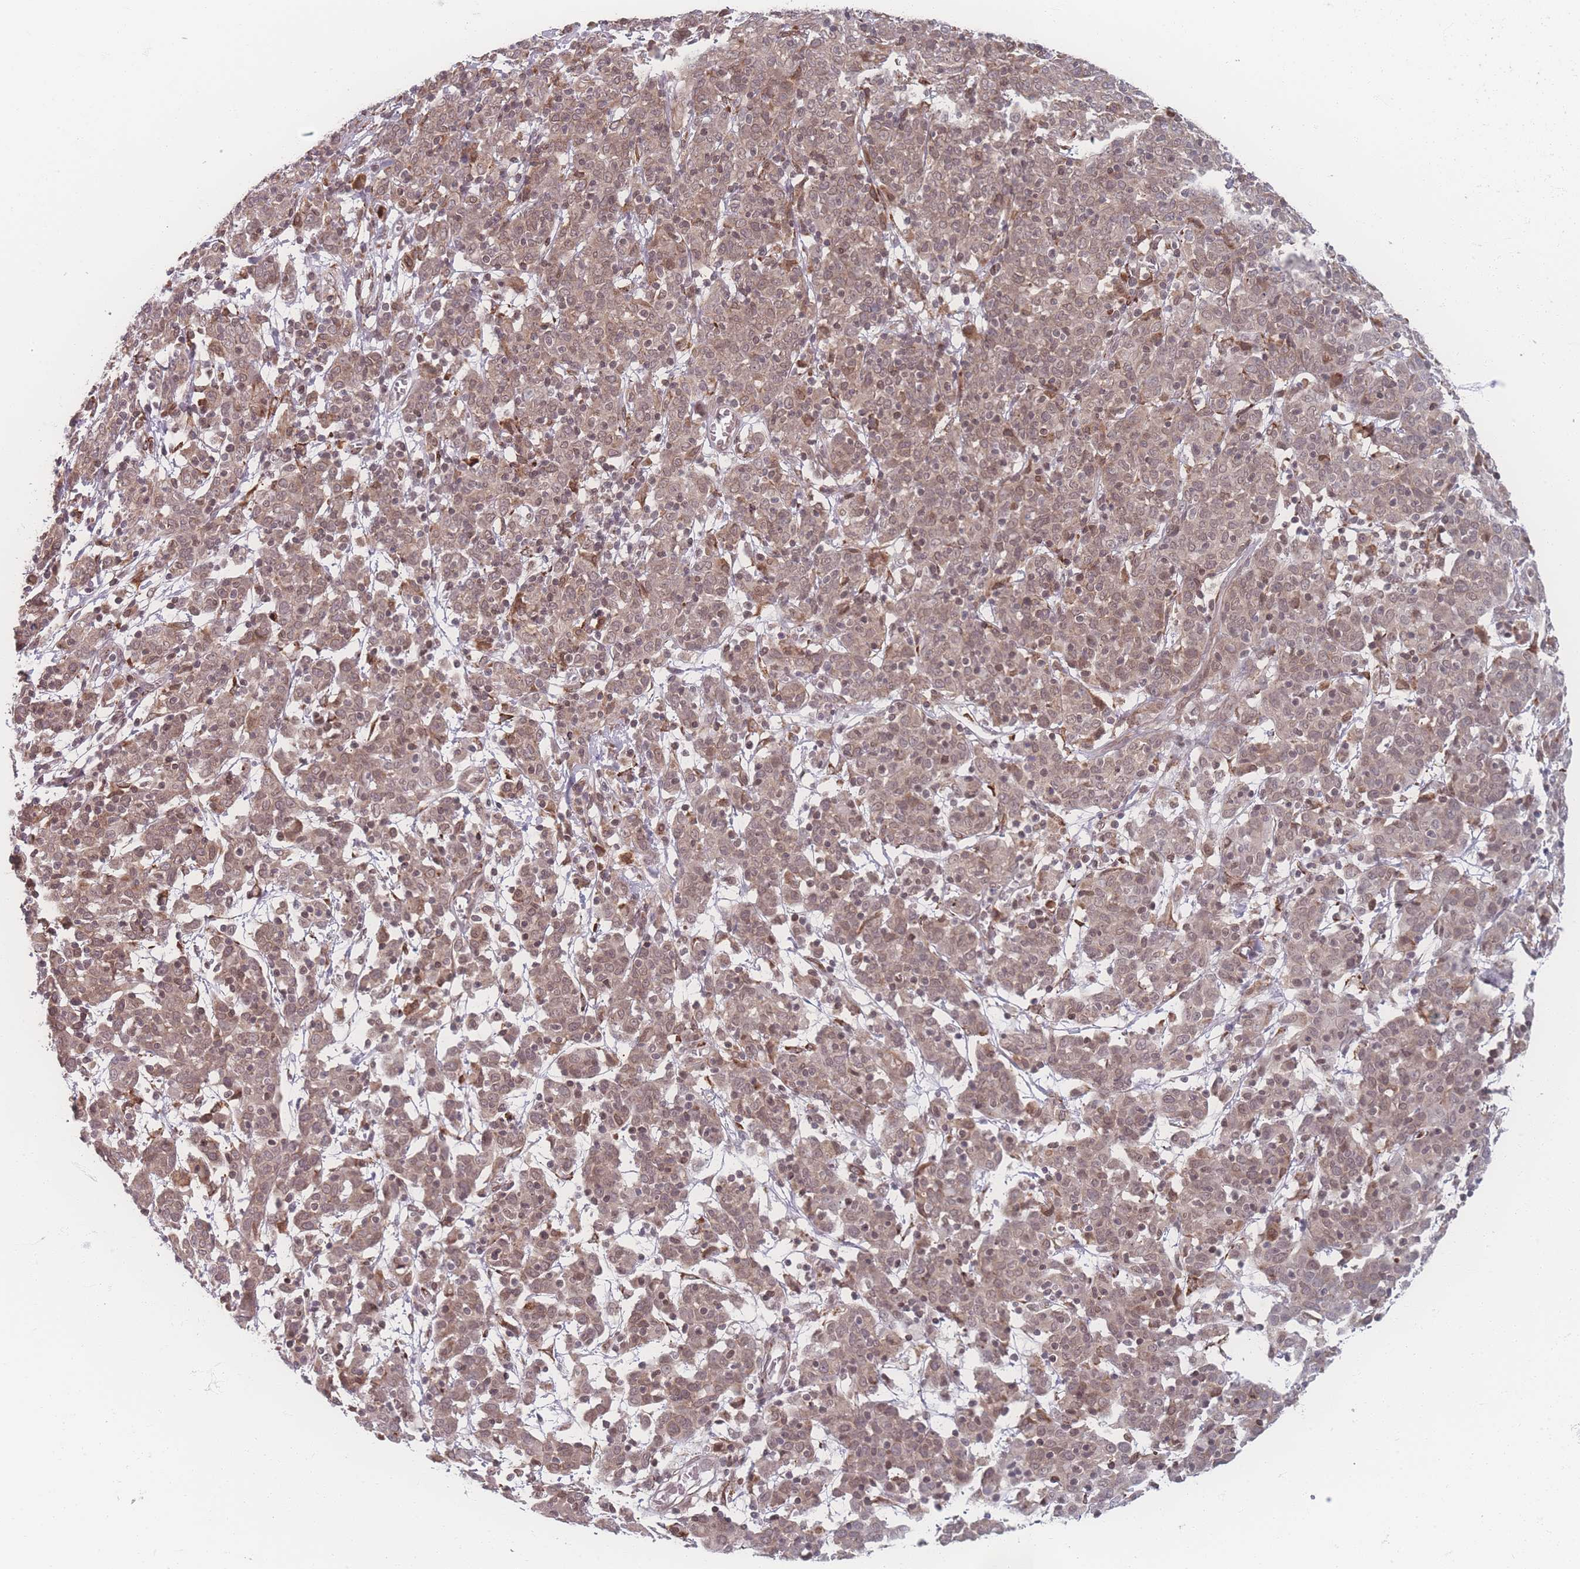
{"staining": {"intensity": "weak", "quantity": ">75%", "location": "cytoplasmic/membranous,nuclear"}, "tissue": "cervical cancer", "cell_type": "Tumor cells", "image_type": "cancer", "snomed": [{"axis": "morphology", "description": "Squamous cell carcinoma, NOS"}, {"axis": "topography", "description": "Cervix"}], "caption": "Protein analysis of cervical cancer (squamous cell carcinoma) tissue demonstrates weak cytoplasmic/membranous and nuclear staining in about >75% of tumor cells. (IHC, brightfield microscopy, high magnification).", "gene": "ZC3H13", "patient": {"sex": "female", "age": 67}}